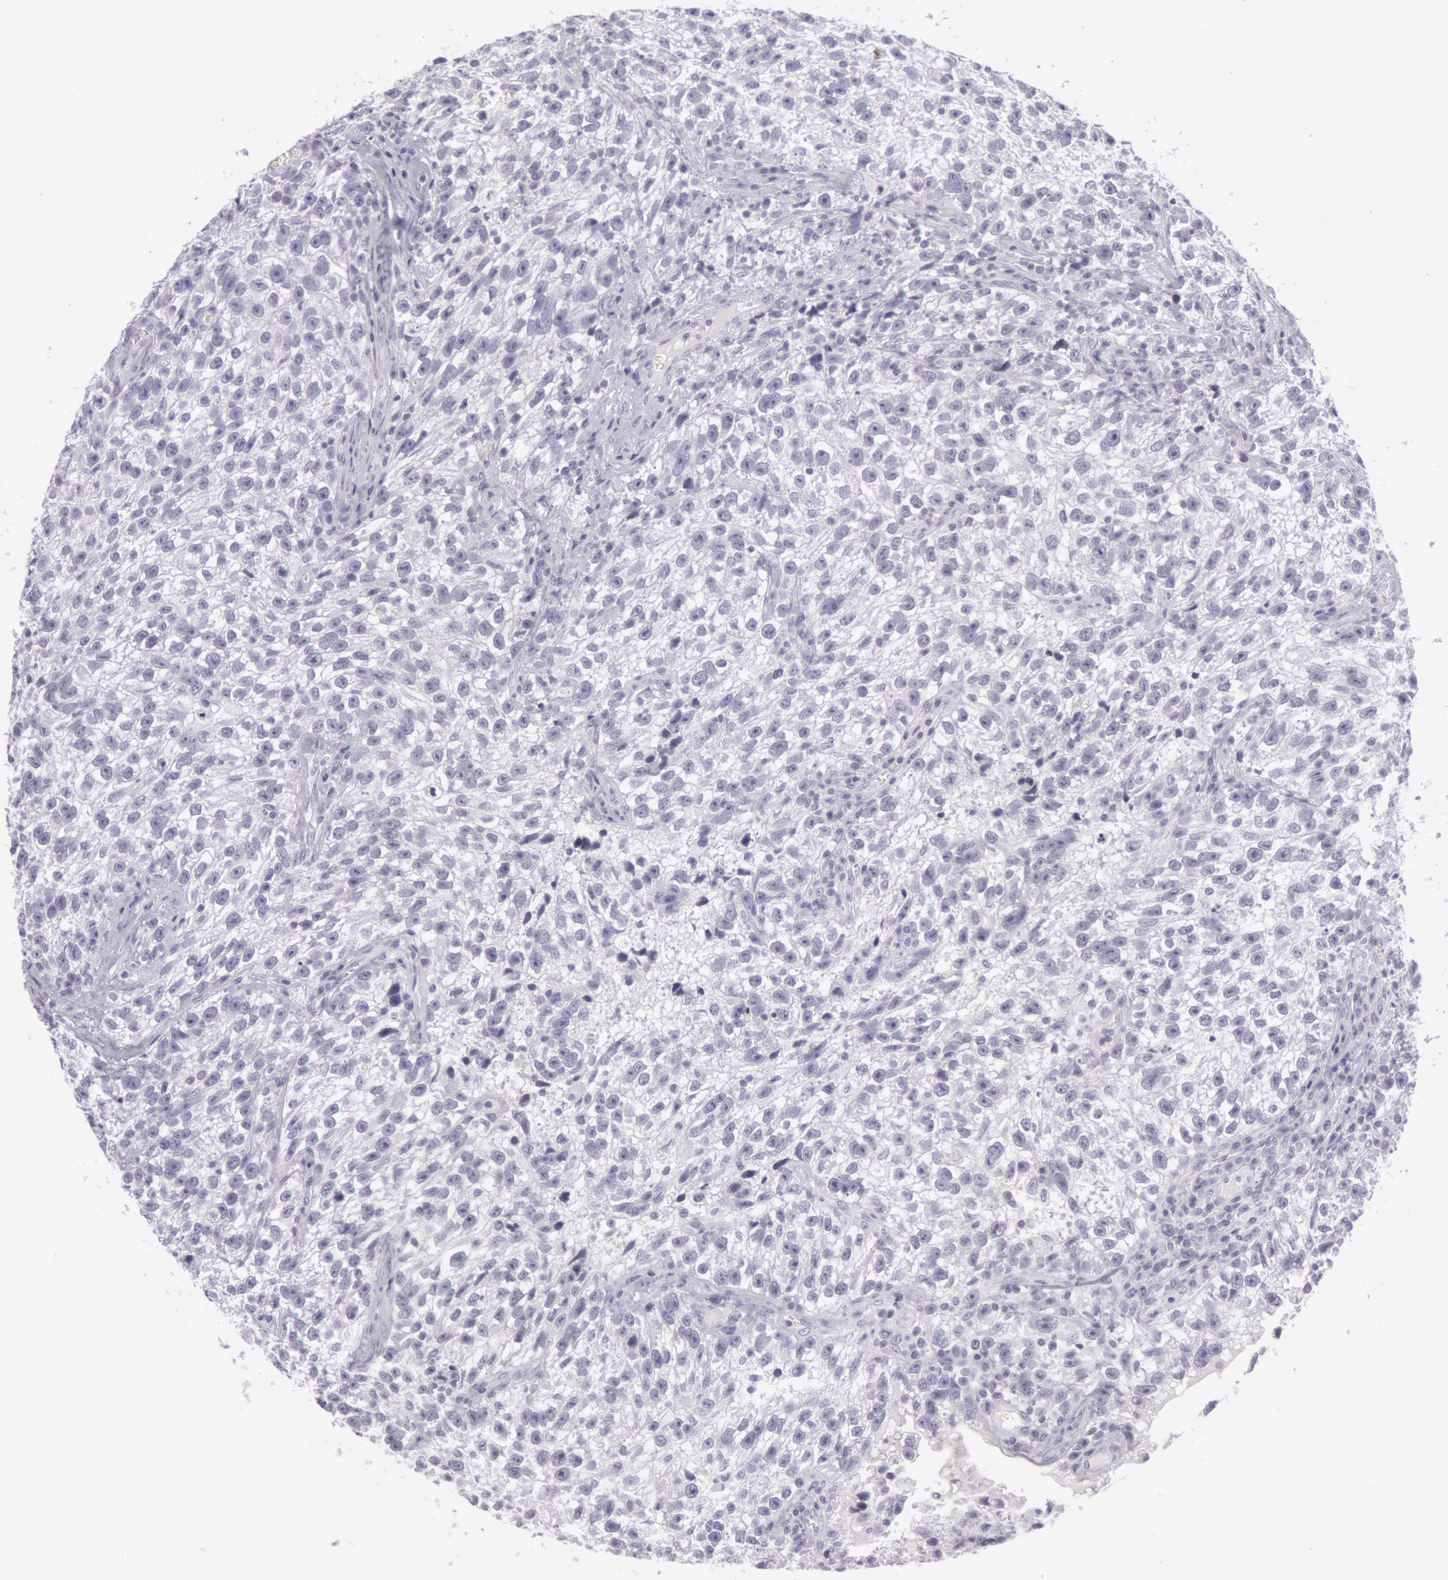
{"staining": {"intensity": "negative", "quantity": "none", "location": "none"}, "tissue": "testis cancer", "cell_type": "Tumor cells", "image_type": "cancer", "snomed": [{"axis": "morphology", "description": "Seminoma, NOS"}, {"axis": "topography", "description": "Testis"}], "caption": "Testis cancer stained for a protein using immunohistochemistry (IHC) exhibits no expression tumor cells.", "gene": "CKB", "patient": {"sex": "male", "age": 38}}